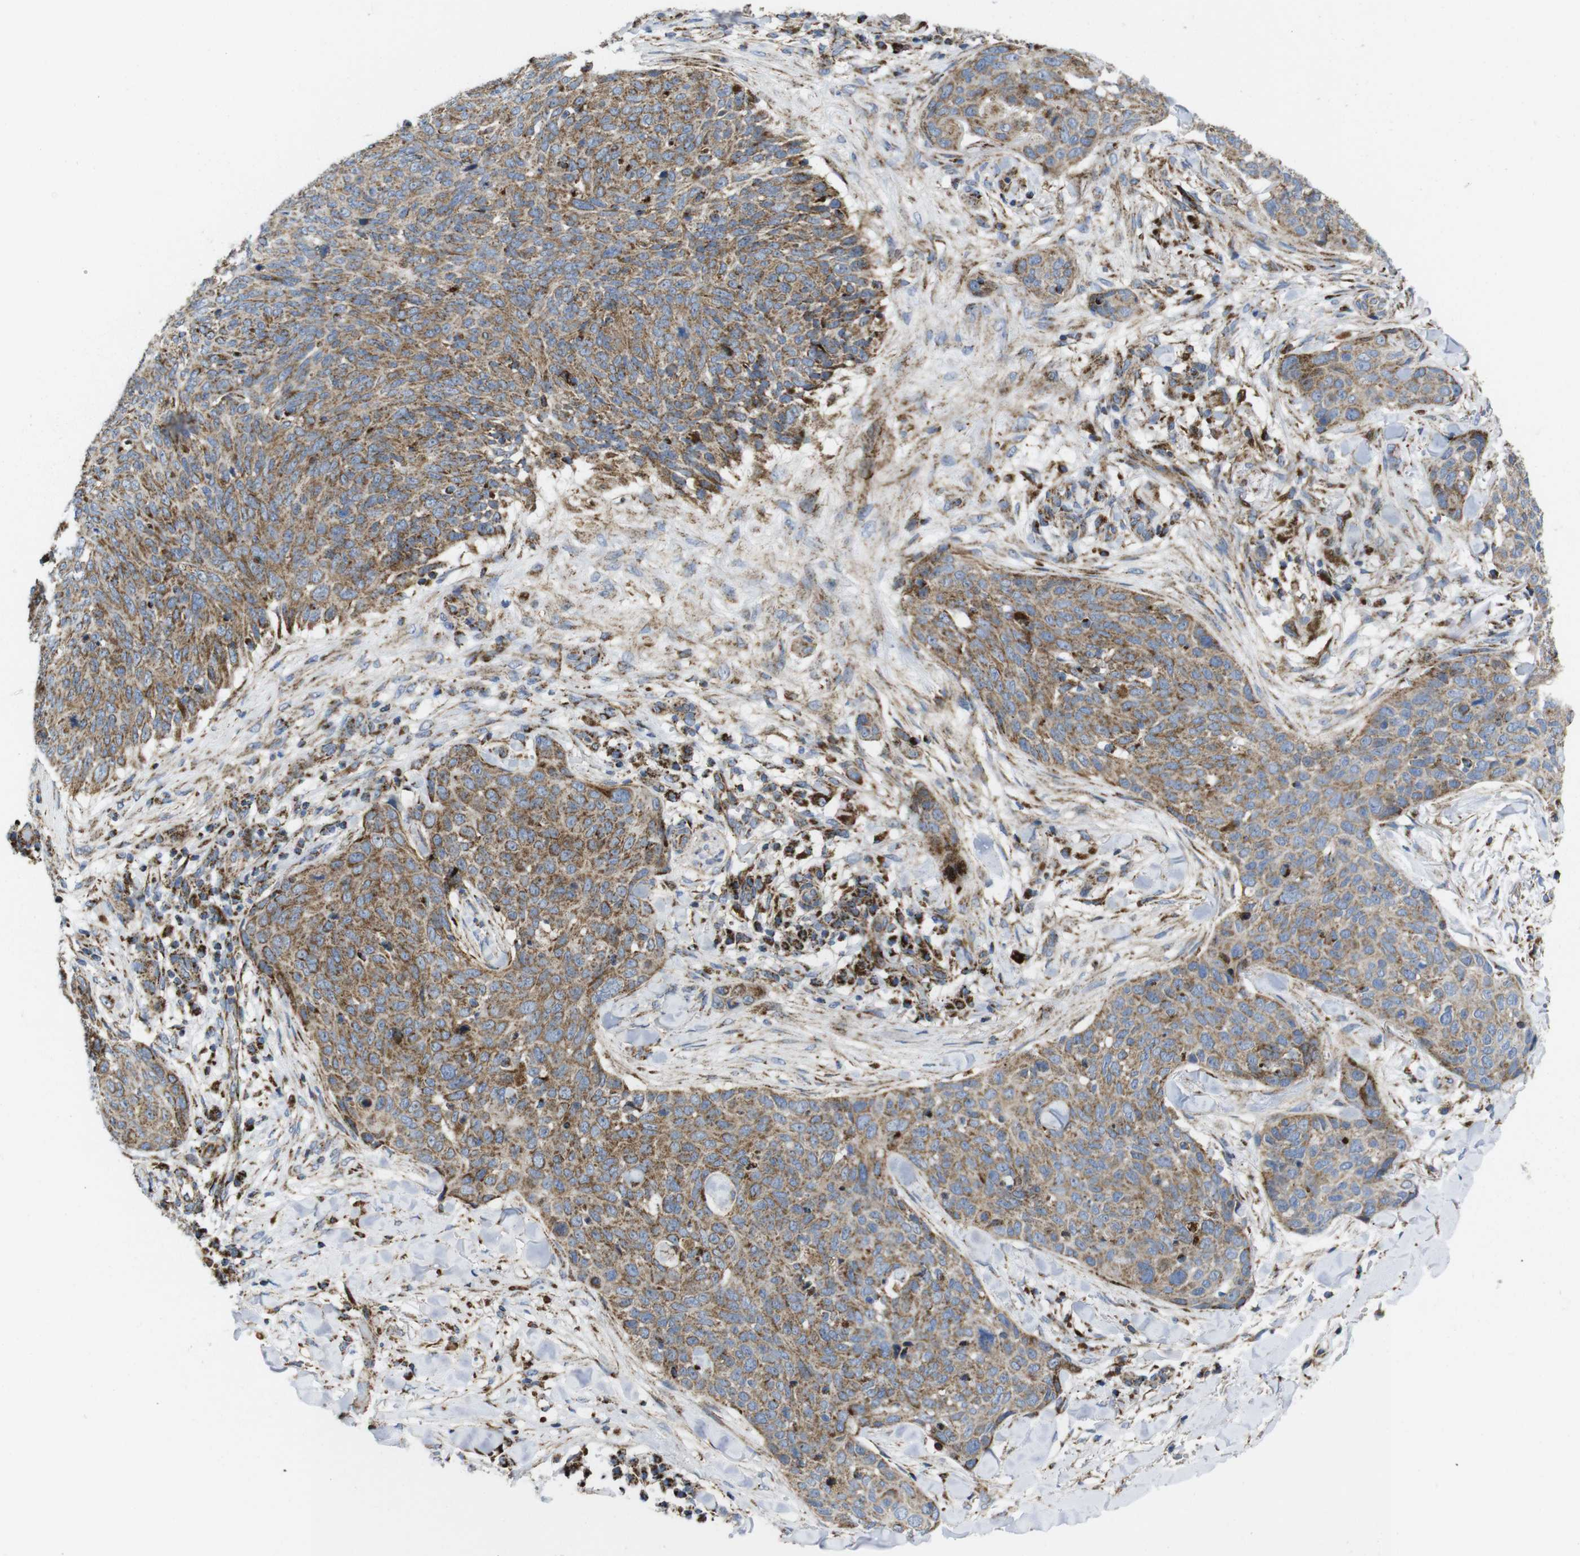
{"staining": {"intensity": "weak", "quantity": ">75%", "location": "cytoplasmic/membranous"}, "tissue": "skin cancer", "cell_type": "Tumor cells", "image_type": "cancer", "snomed": [{"axis": "morphology", "description": "Squamous cell carcinoma in situ, NOS"}, {"axis": "morphology", "description": "Squamous cell carcinoma, NOS"}, {"axis": "topography", "description": "Skin"}], "caption": "There is low levels of weak cytoplasmic/membranous expression in tumor cells of skin cancer, as demonstrated by immunohistochemical staining (brown color).", "gene": "TMEM192", "patient": {"sex": "male", "age": 93}}